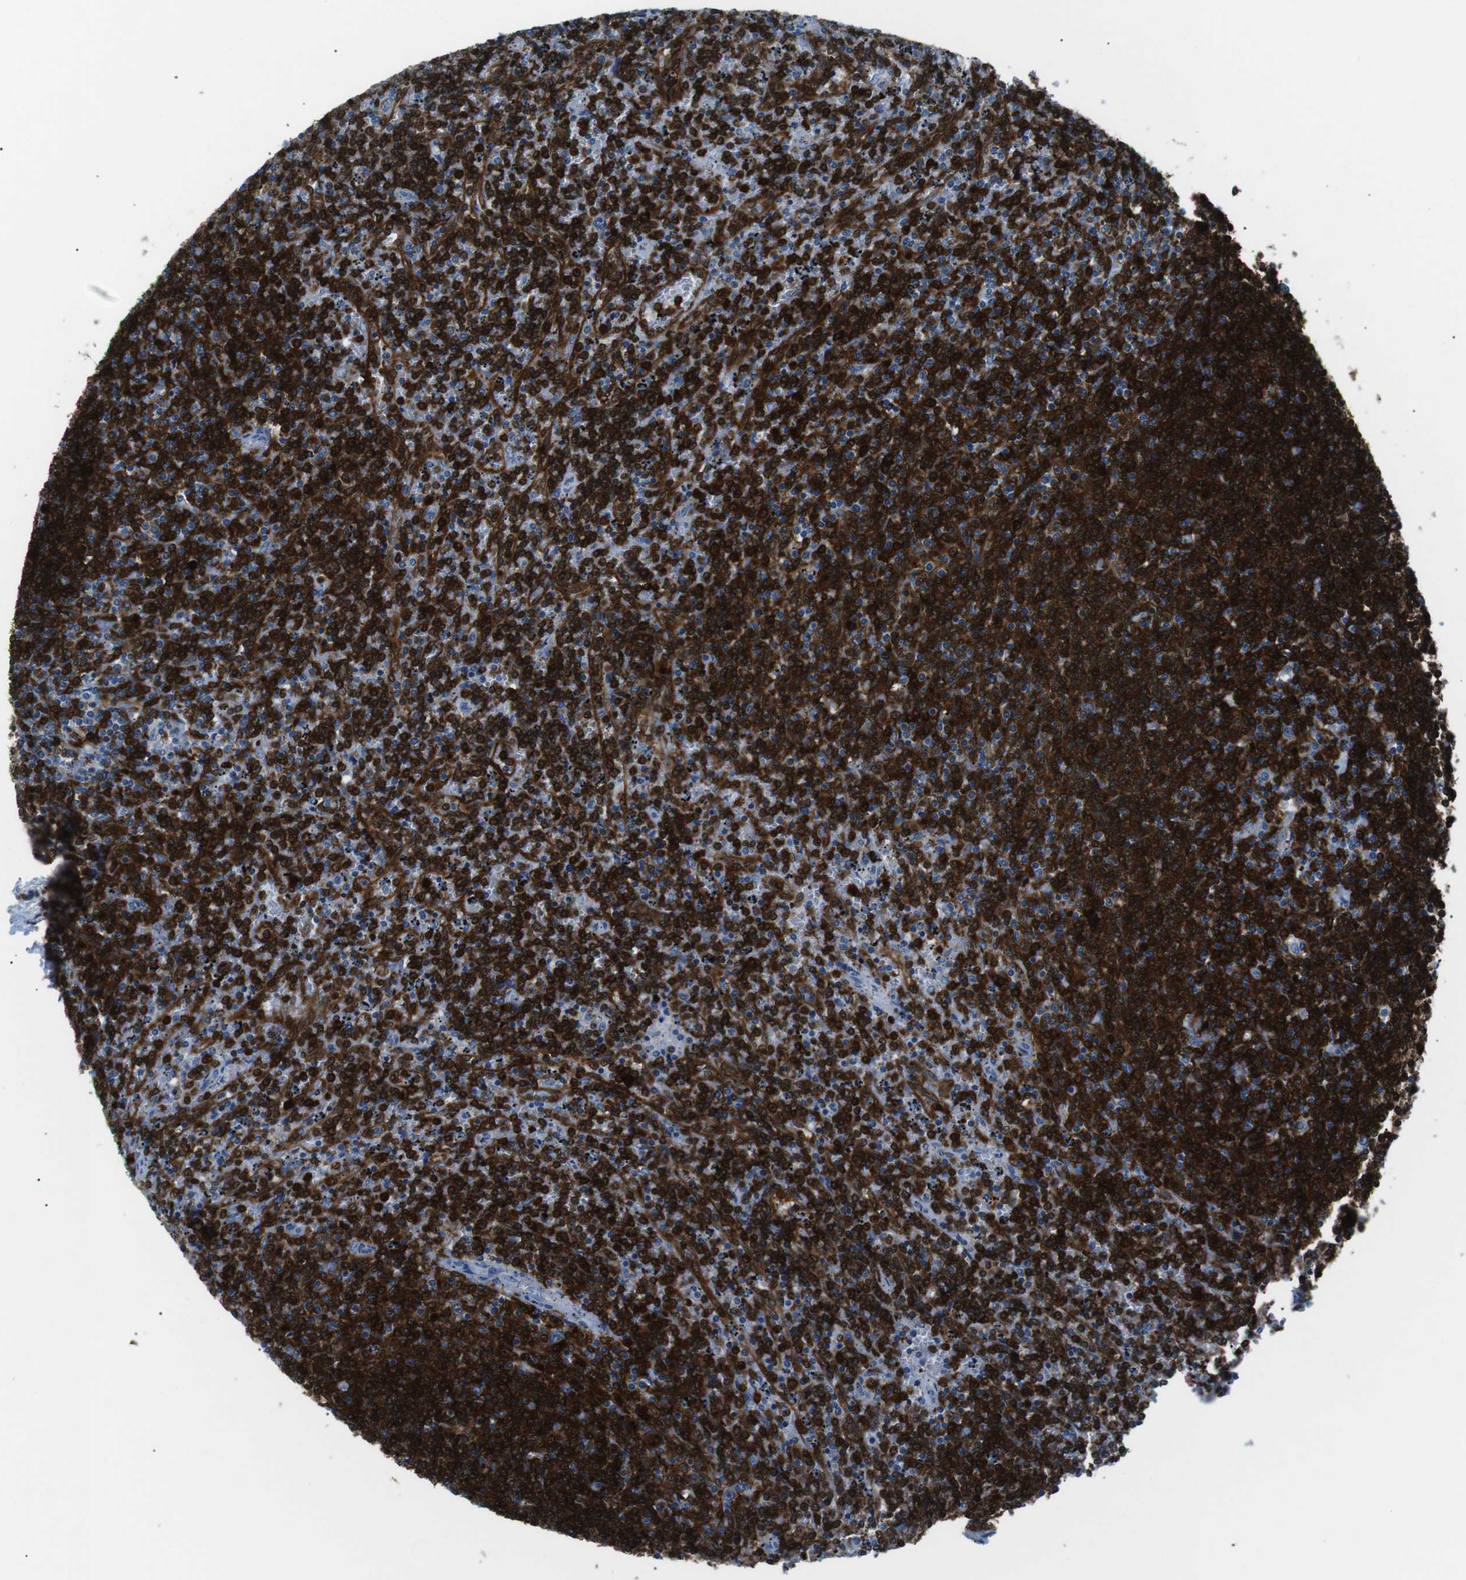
{"staining": {"intensity": "strong", "quantity": ">75%", "location": "cytoplasmic/membranous"}, "tissue": "lymphoma", "cell_type": "Tumor cells", "image_type": "cancer", "snomed": [{"axis": "morphology", "description": "Malignant lymphoma, non-Hodgkin's type, Low grade"}, {"axis": "topography", "description": "Spleen"}], "caption": "Immunohistochemical staining of human malignant lymphoma, non-Hodgkin's type (low-grade) displays strong cytoplasmic/membranous protein expression in about >75% of tumor cells.", "gene": "BLNK", "patient": {"sex": "female", "age": 50}}